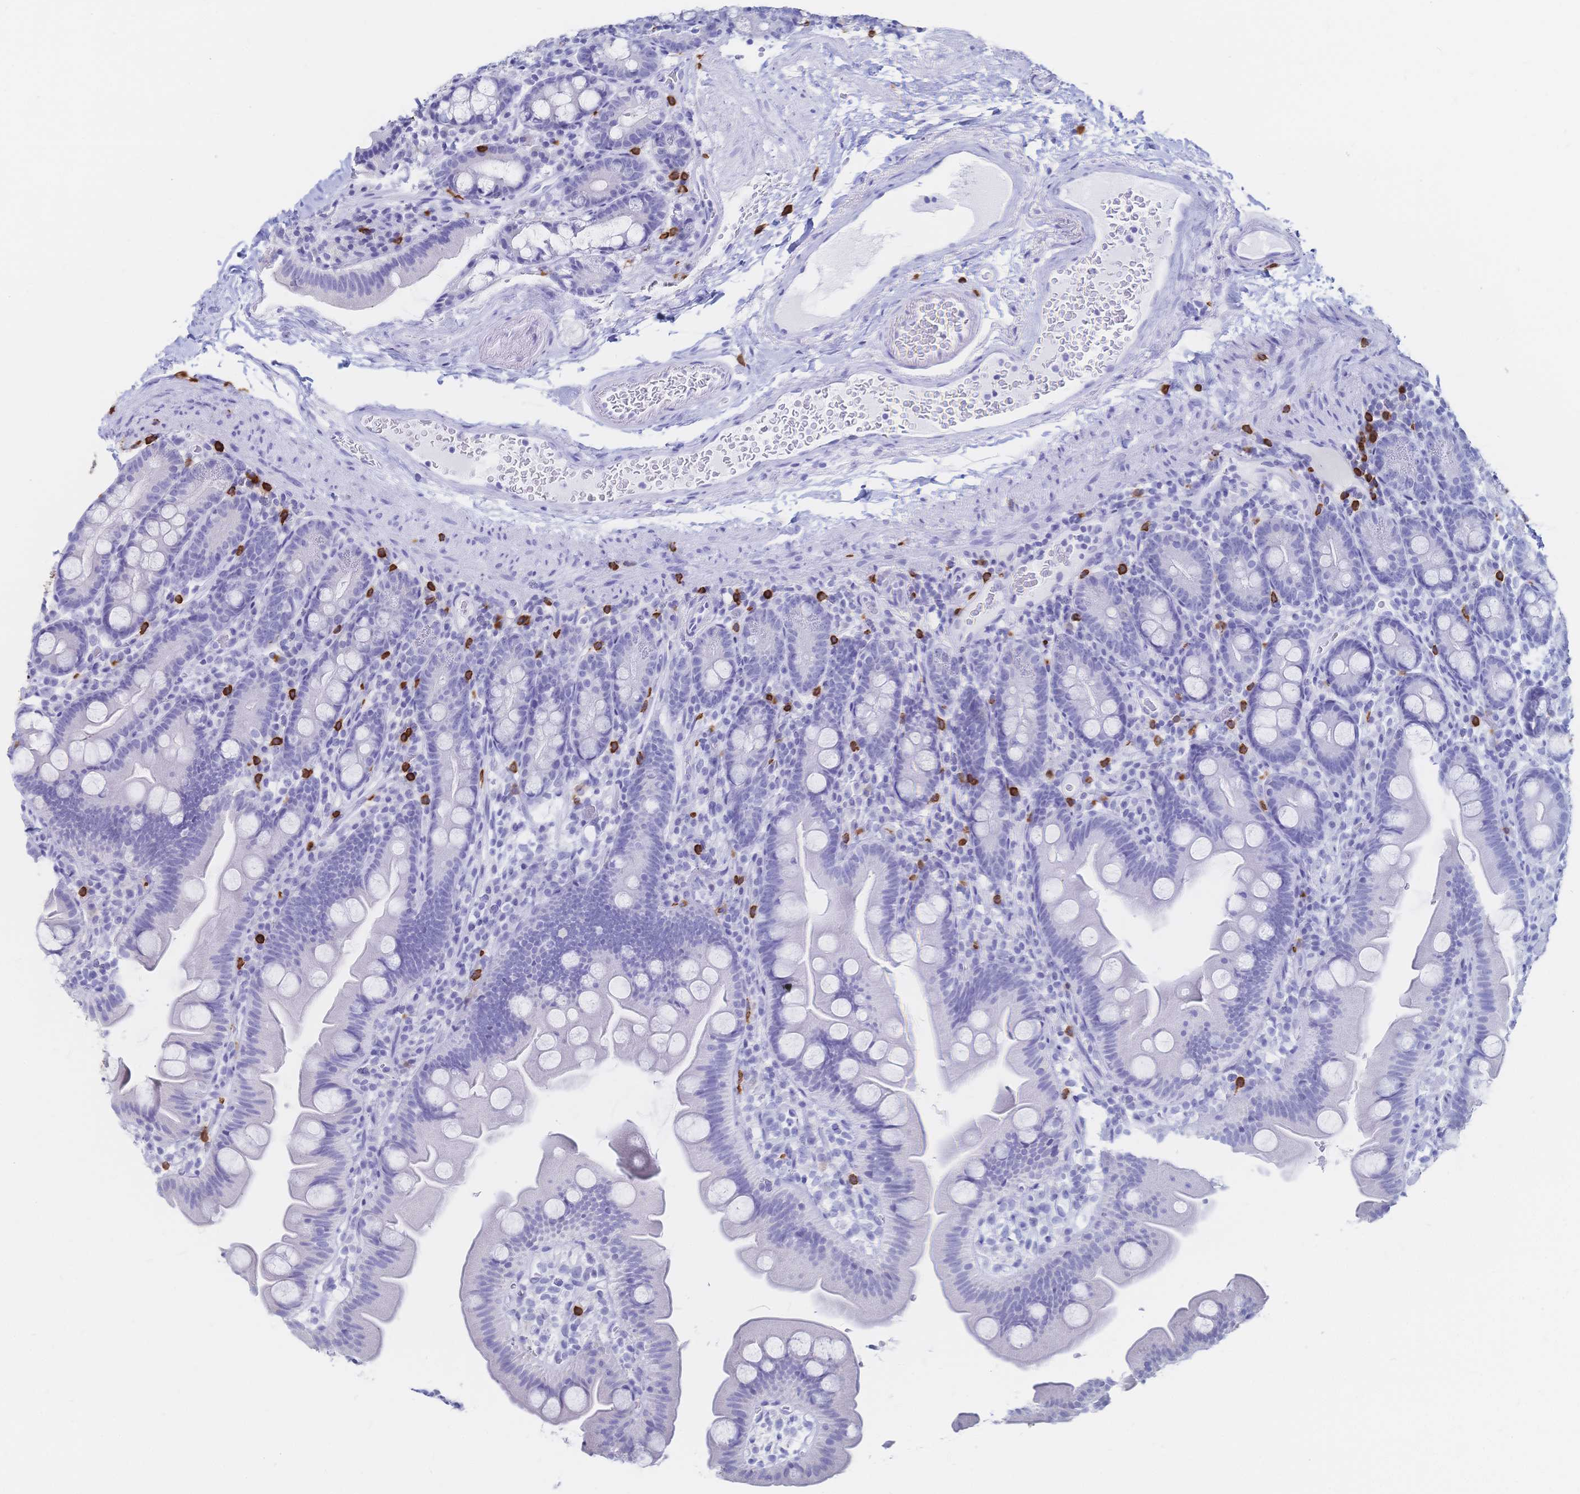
{"staining": {"intensity": "negative", "quantity": "none", "location": "none"}, "tissue": "small intestine", "cell_type": "Glandular cells", "image_type": "normal", "snomed": [{"axis": "morphology", "description": "Normal tissue, NOS"}, {"axis": "topography", "description": "Small intestine"}], "caption": "A photomicrograph of small intestine stained for a protein shows no brown staining in glandular cells.", "gene": "IL2RB", "patient": {"sex": "female", "age": 68}}